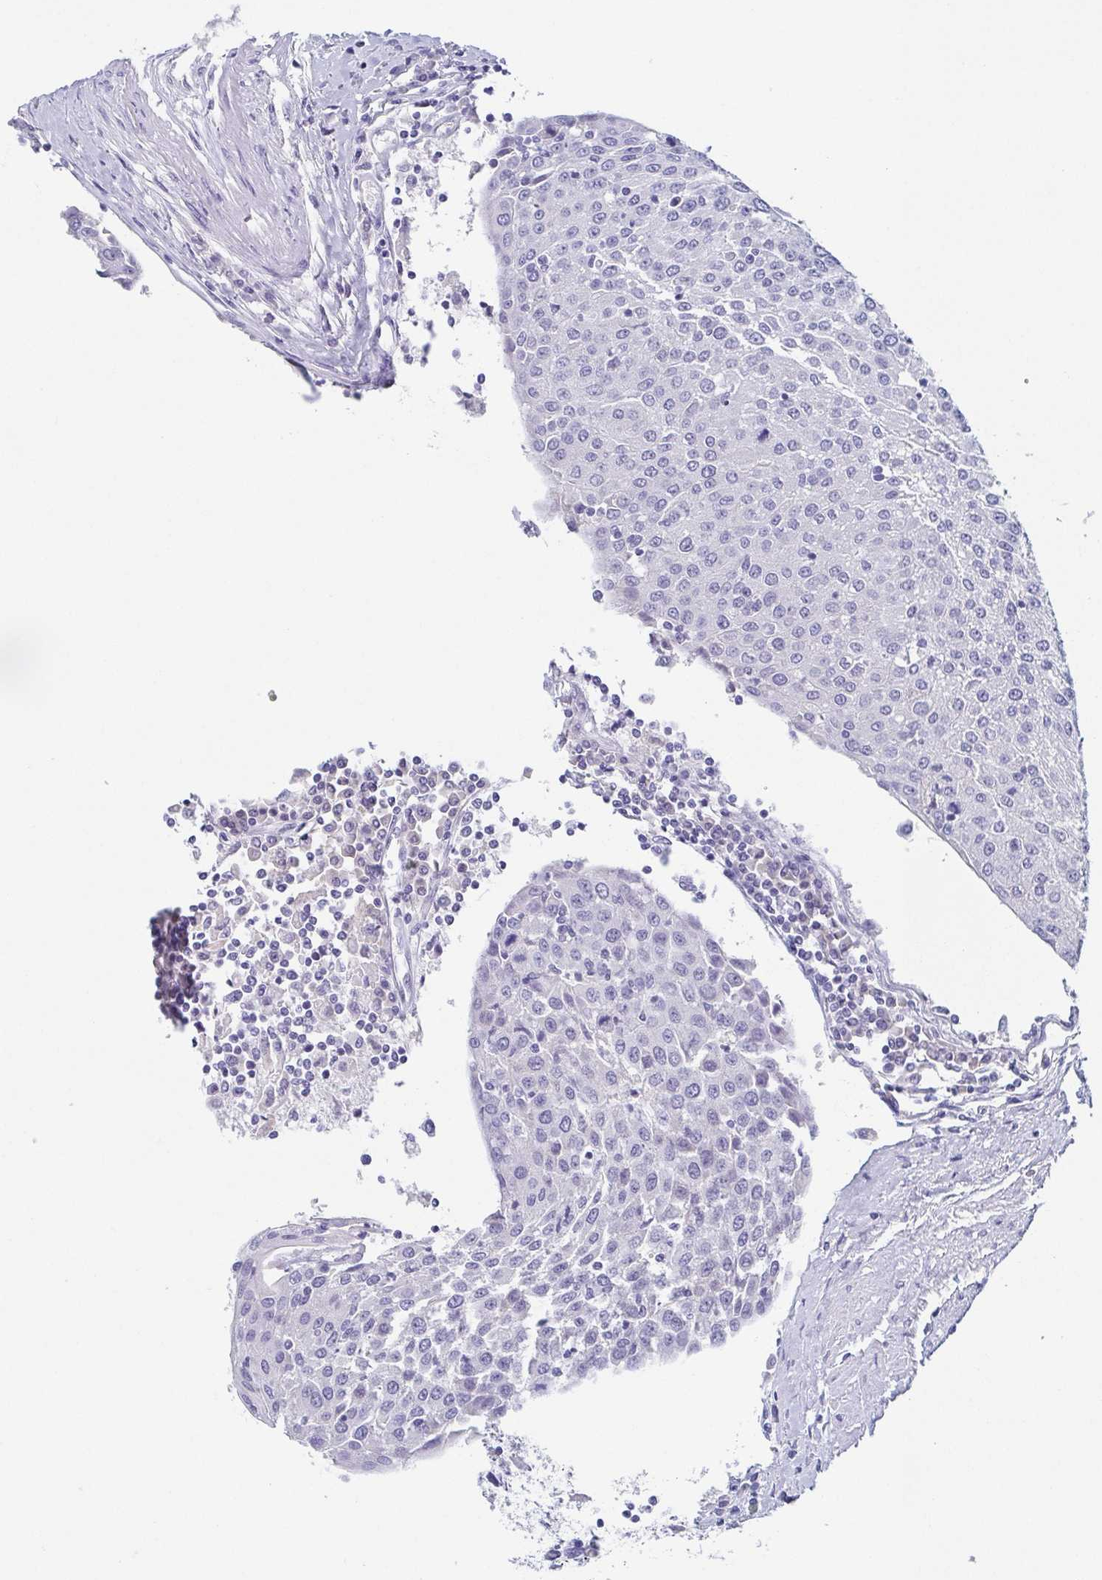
{"staining": {"intensity": "negative", "quantity": "none", "location": "none"}, "tissue": "urothelial cancer", "cell_type": "Tumor cells", "image_type": "cancer", "snomed": [{"axis": "morphology", "description": "Urothelial carcinoma, High grade"}, {"axis": "topography", "description": "Urinary bladder"}], "caption": "This is a photomicrograph of immunohistochemistry staining of high-grade urothelial carcinoma, which shows no staining in tumor cells. Brightfield microscopy of immunohistochemistry stained with DAB (3,3'-diaminobenzidine) (brown) and hematoxylin (blue), captured at high magnification.", "gene": "ITLN1", "patient": {"sex": "female", "age": 85}}